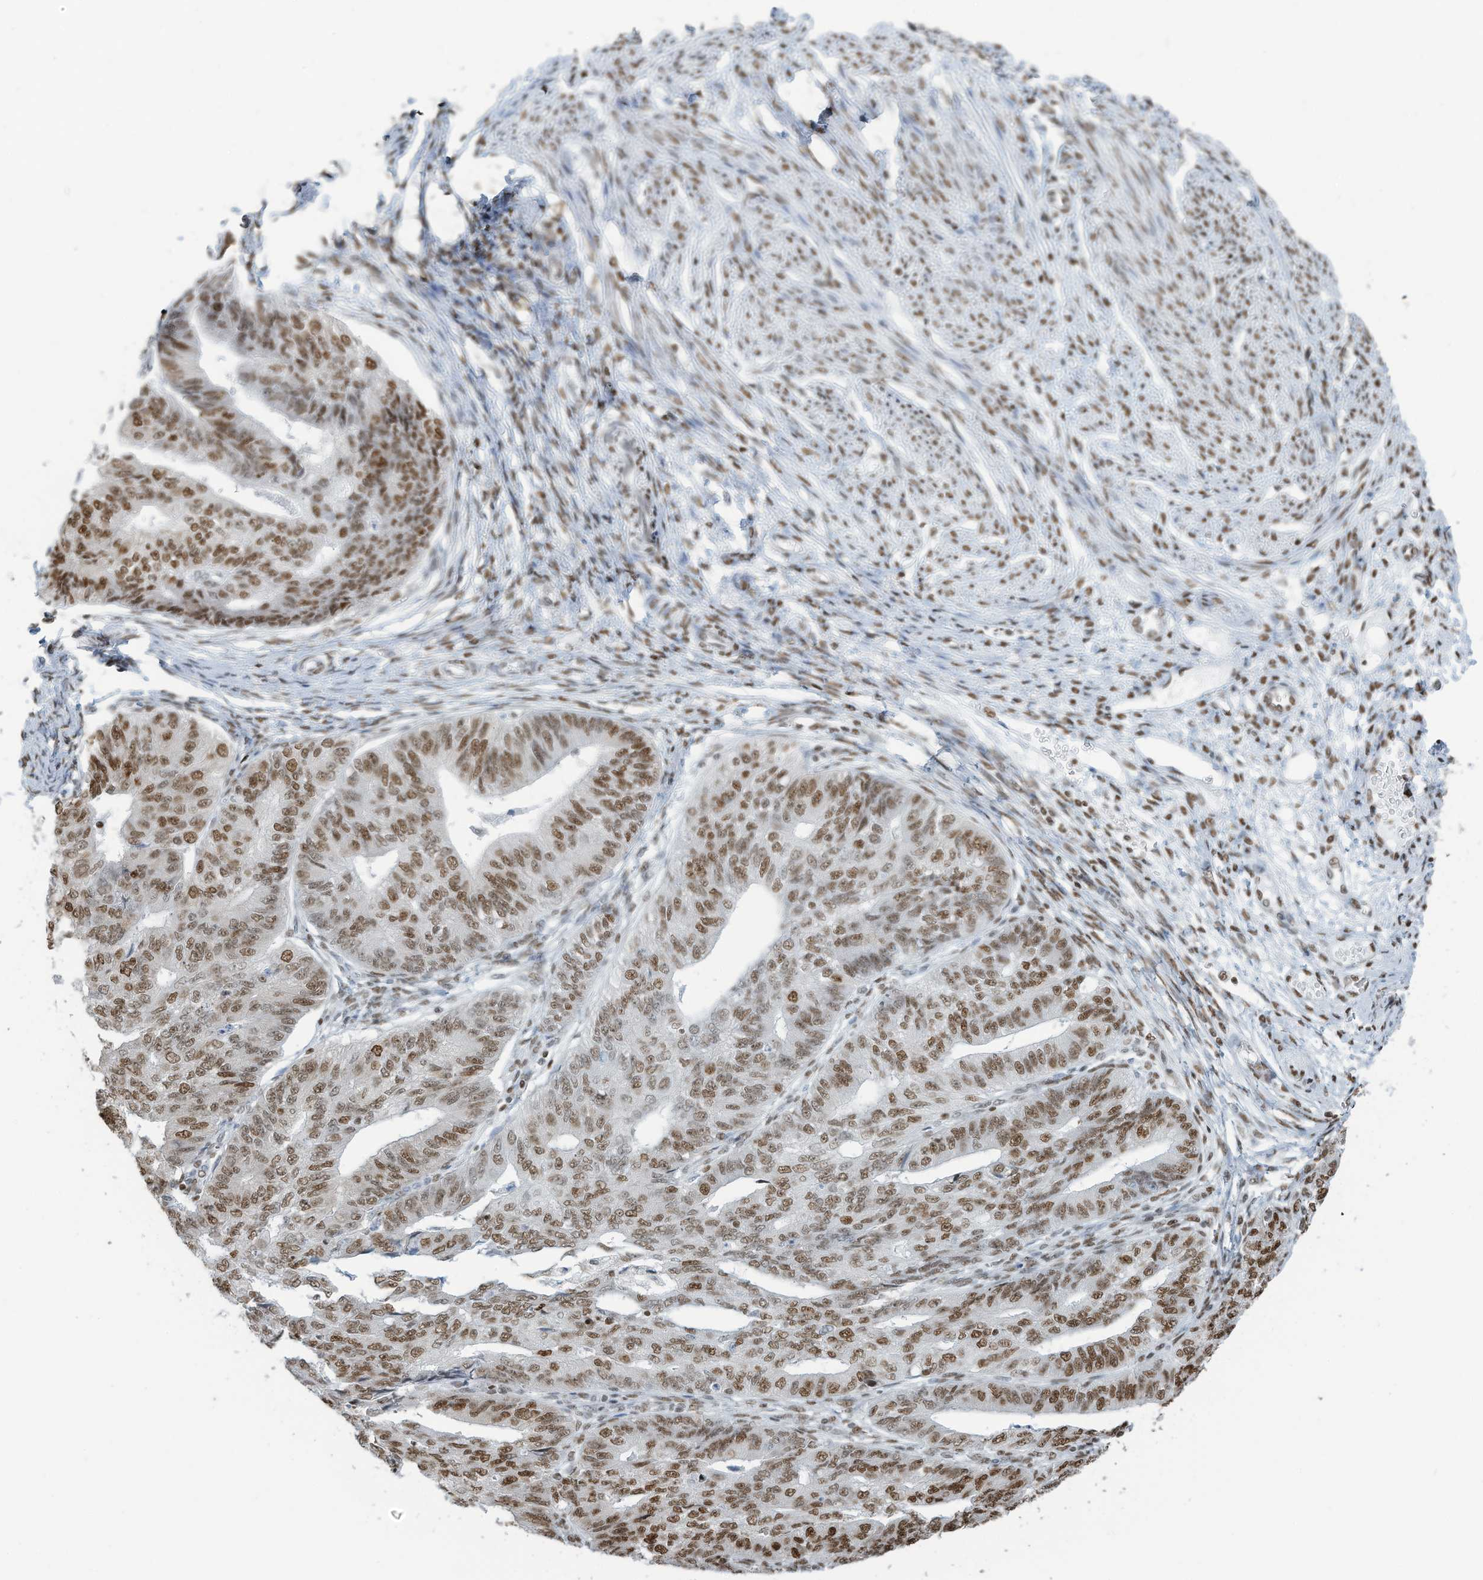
{"staining": {"intensity": "moderate", "quantity": "25%-75%", "location": "nuclear"}, "tissue": "endometrial cancer", "cell_type": "Tumor cells", "image_type": "cancer", "snomed": [{"axis": "morphology", "description": "Adenocarcinoma, NOS"}, {"axis": "topography", "description": "Endometrium"}], "caption": "A brown stain labels moderate nuclear staining of a protein in endometrial cancer (adenocarcinoma) tumor cells.", "gene": "SARNP", "patient": {"sex": "female", "age": 32}}